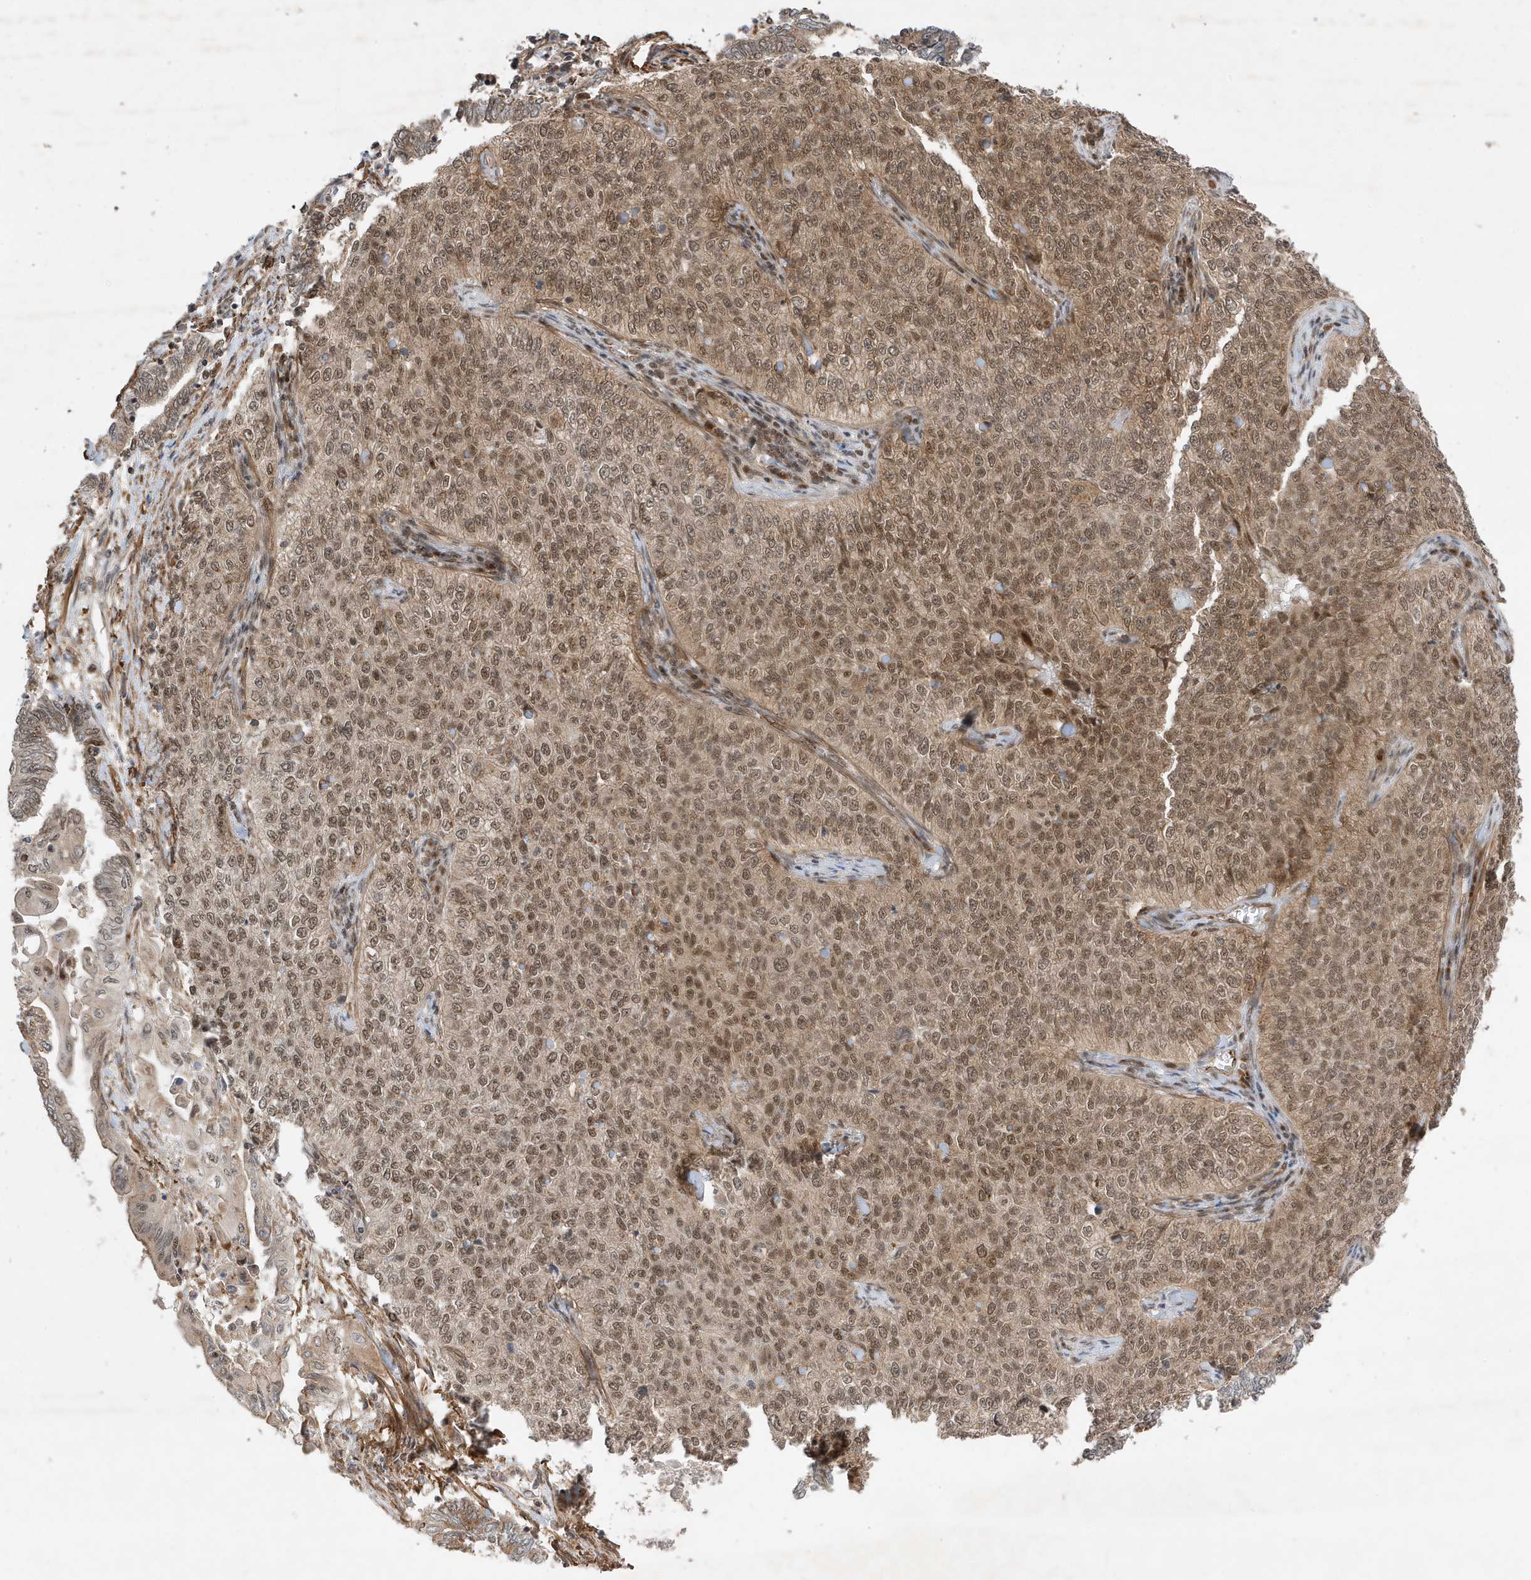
{"staining": {"intensity": "moderate", "quantity": ">75%", "location": "nuclear"}, "tissue": "cervical cancer", "cell_type": "Tumor cells", "image_type": "cancer", "snomed": [{"axis": "morphology", "description": "Squamous cell carcinoma, NOS"}, {"axis": "topography", "description": "Cervix"}], "caption": "Cervical cancer (squamous cell carcinoma) tissue demonstrates moderate nuclear positivity in about >75% of tumor cells, visualized by immunohistochemistry.", "gene": "MAST3", "patient": {"sex": "female", "age": 35}}